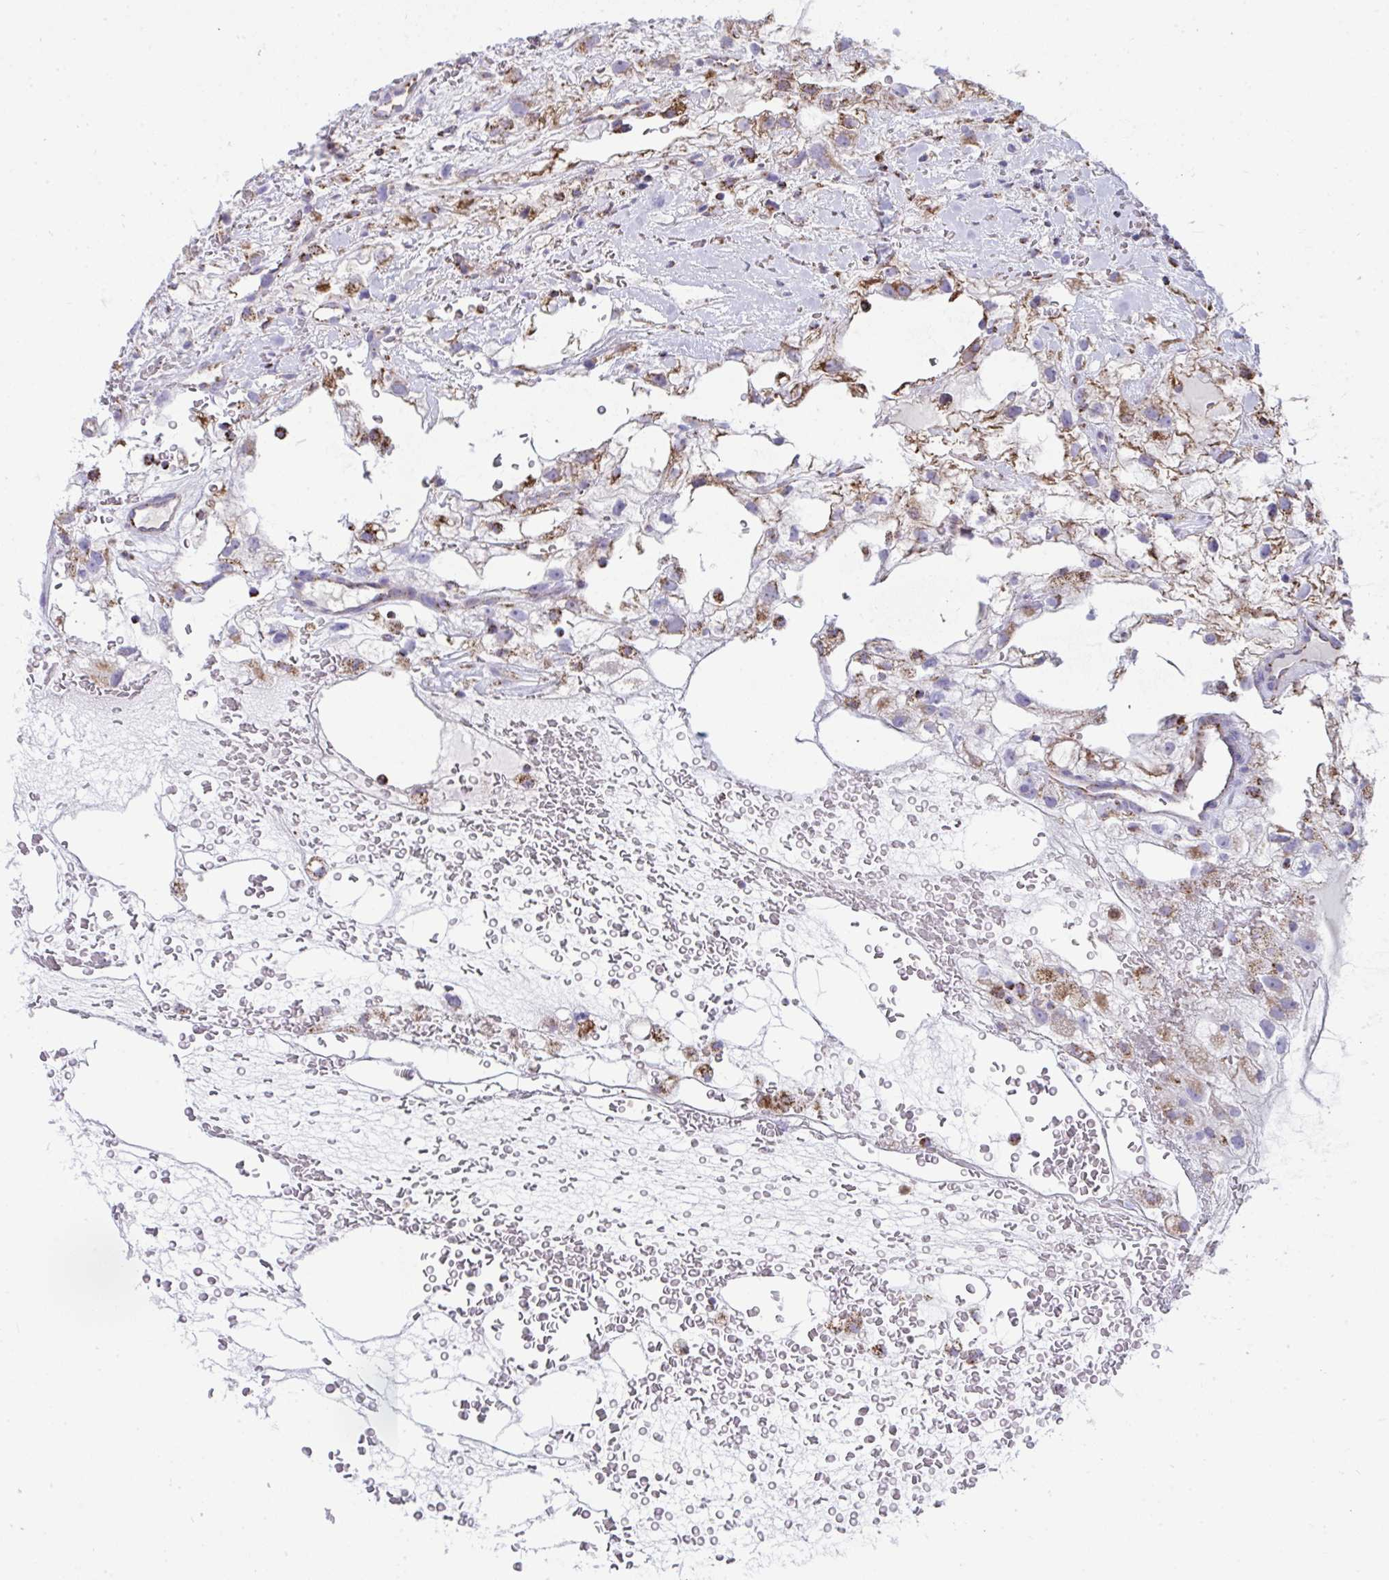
{"staining": {"intensity": "moderate", "quantity": "<25%", "location": "cytoplasmic/membranous"}, "tissue": "renal cancer", "cell_type": "Tumor cells", "image_type": "cancer", "snomed": [{"axis": "morphology", "description": "Adenocarcinoma, NOS"}, {"axis": "topography", "description": "Kidney"}], "caption": "Renal cancer (adenocarcinoma) stained with a protein marker displays moderate staining in tumor cells.", "gene": "PLA2G12B", "patient": {"sex": "male", "age": 59}}